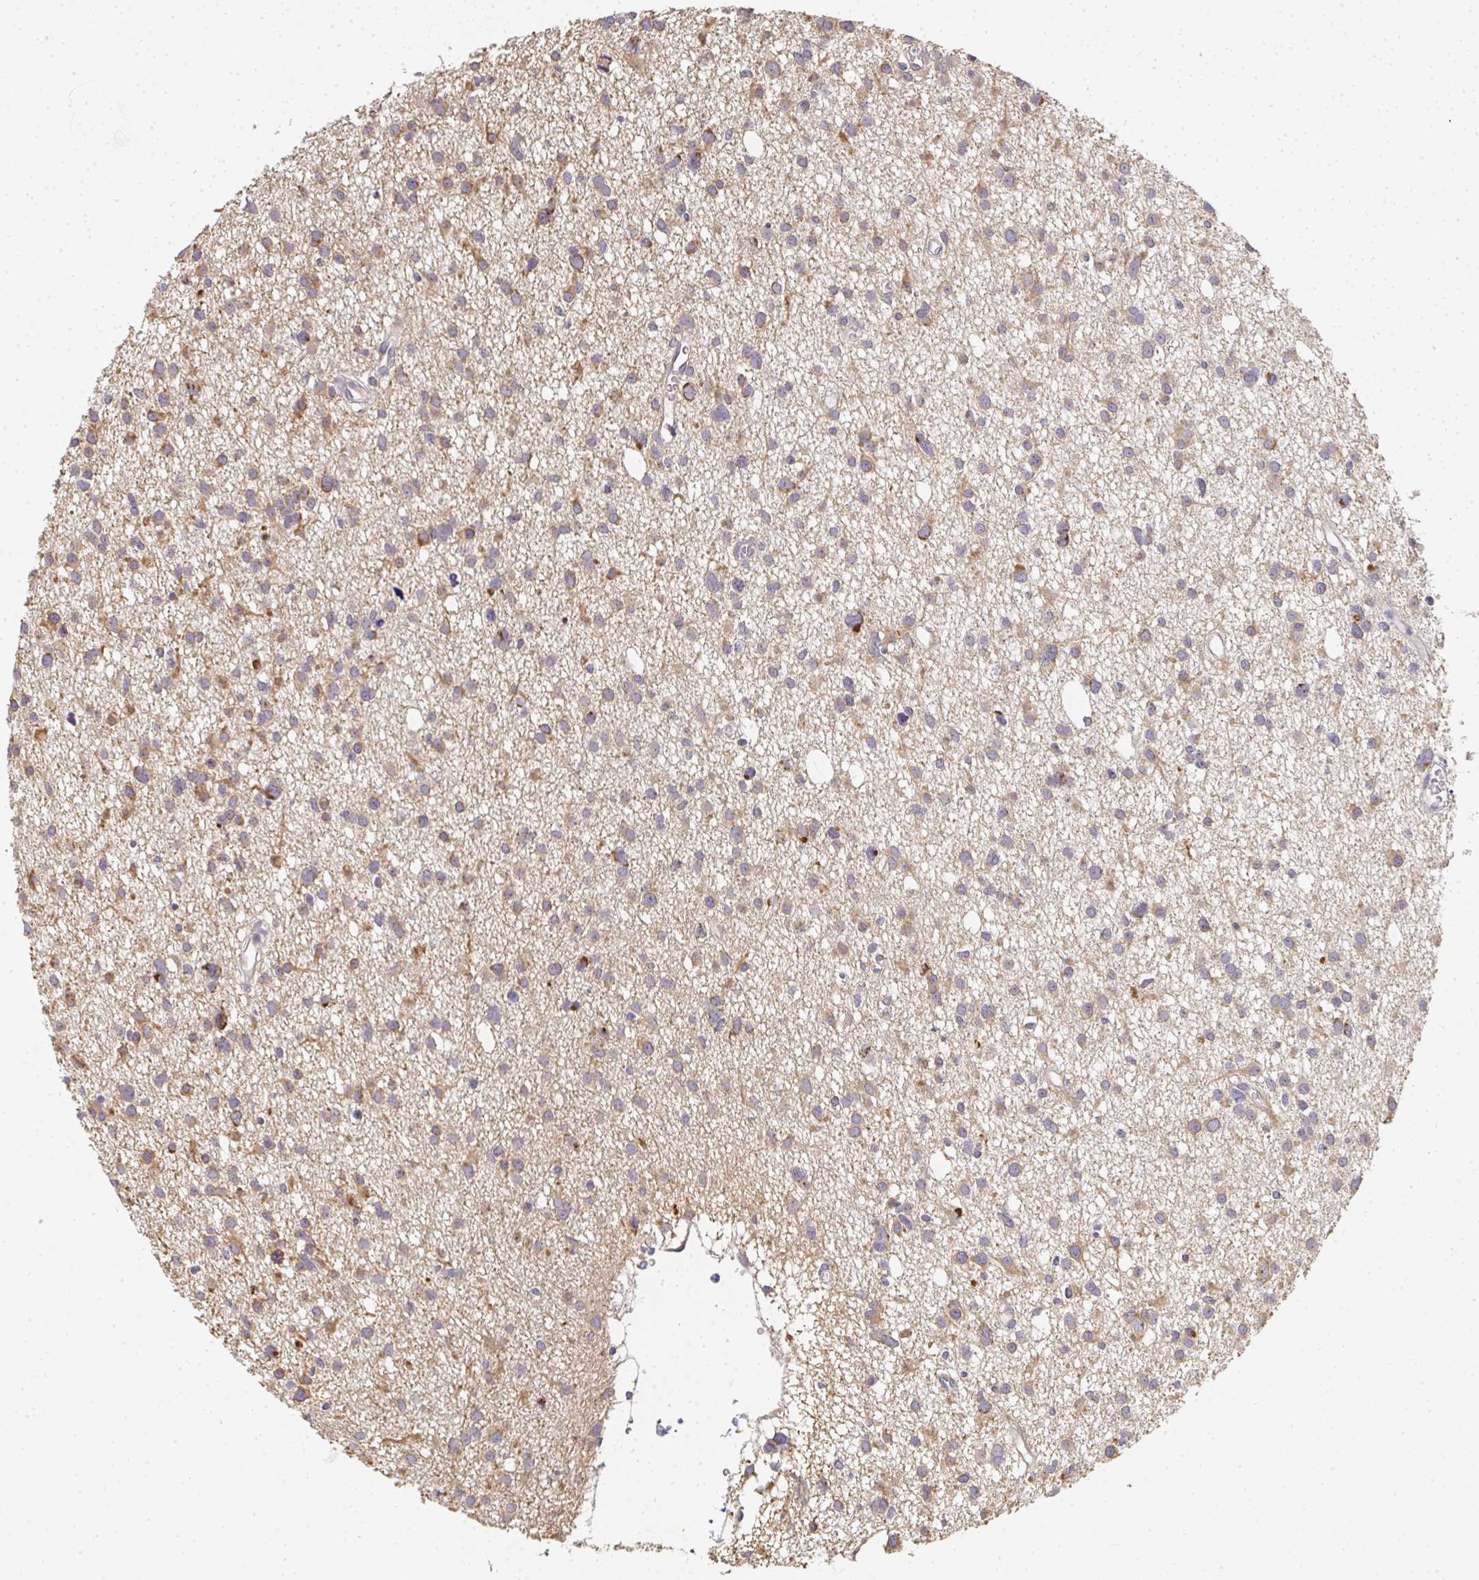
{"staining": {"intensity": "weak", "quantity": ">75%", "location": "cytoplasmic/membranous"}, "tissue": "glioma", "cell_type": "Tumor cells", "image_type": "cancer", "snomed": [{"axis": "morphology", "description": "Glioma, malignant, High grade"}, {"axis": "topography", "description": "Brain"}], "caption": "A low amount of weak cytoplasmic/membranous expression is seen in approximately >75% of tumor cells in malignant glioma (high-grade) tissue.", "gene": "SLC35B3", "patient": {"sex": "male", "age": 23}}